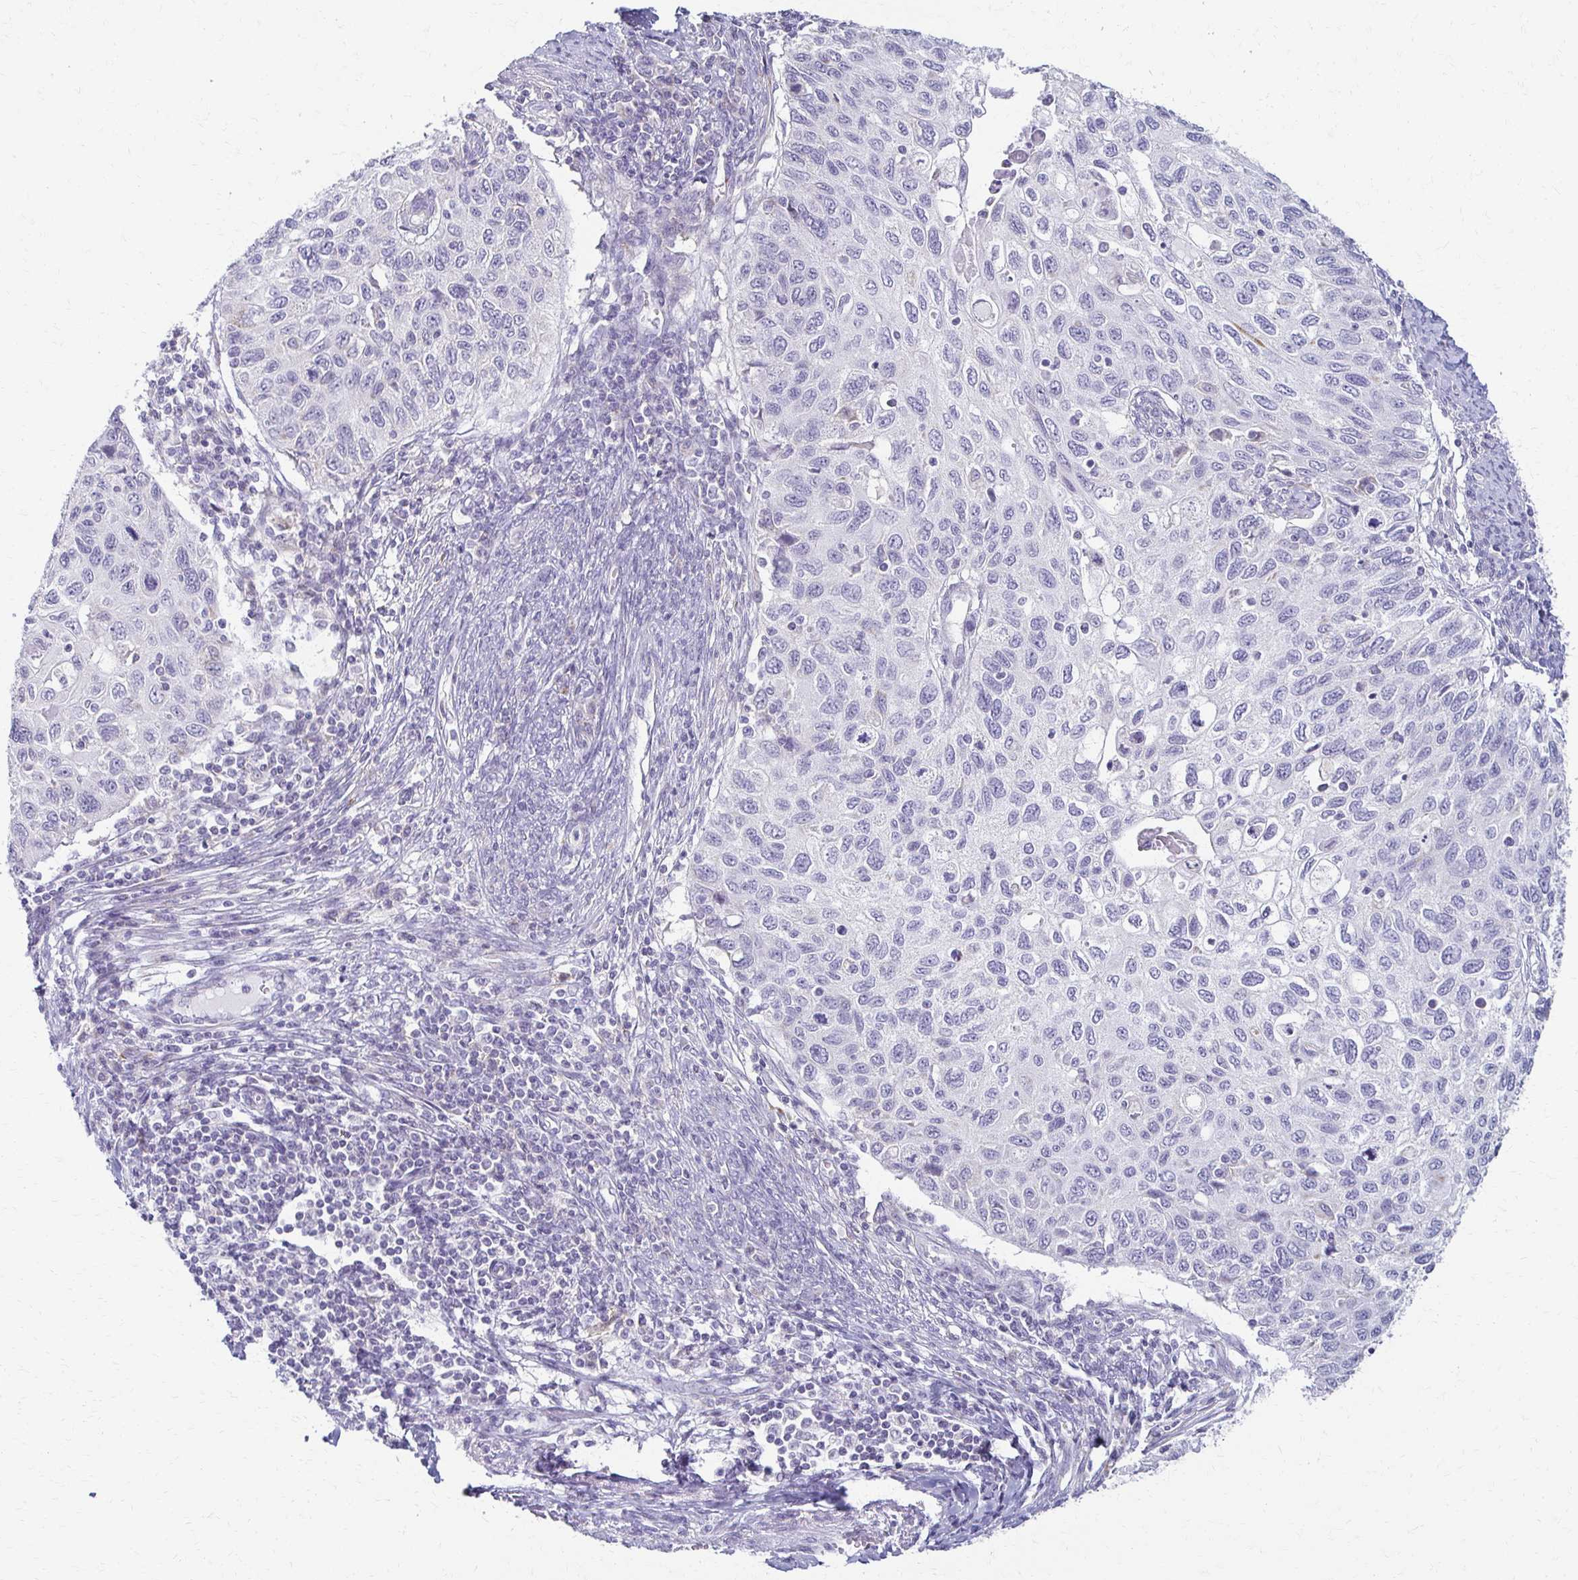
{"staining": {"intensity": "negative", "quantity": "none", "location": "none"}, "tissue": "cervical cancer", "cell_type": "Tumor cells", "image_type": "cancer", "snomed": [{"axis": "morphology", "description": "Squamous cell carcinoma, NOS"}, {"axis": "topography", "description": "Cervix"}], "caption": "Tumor cells show no significant staining in cervical cancer (squamous cell carcinoma).", "gene": "FCGR2B", "patient": {"sex": "female", "age": 70}}